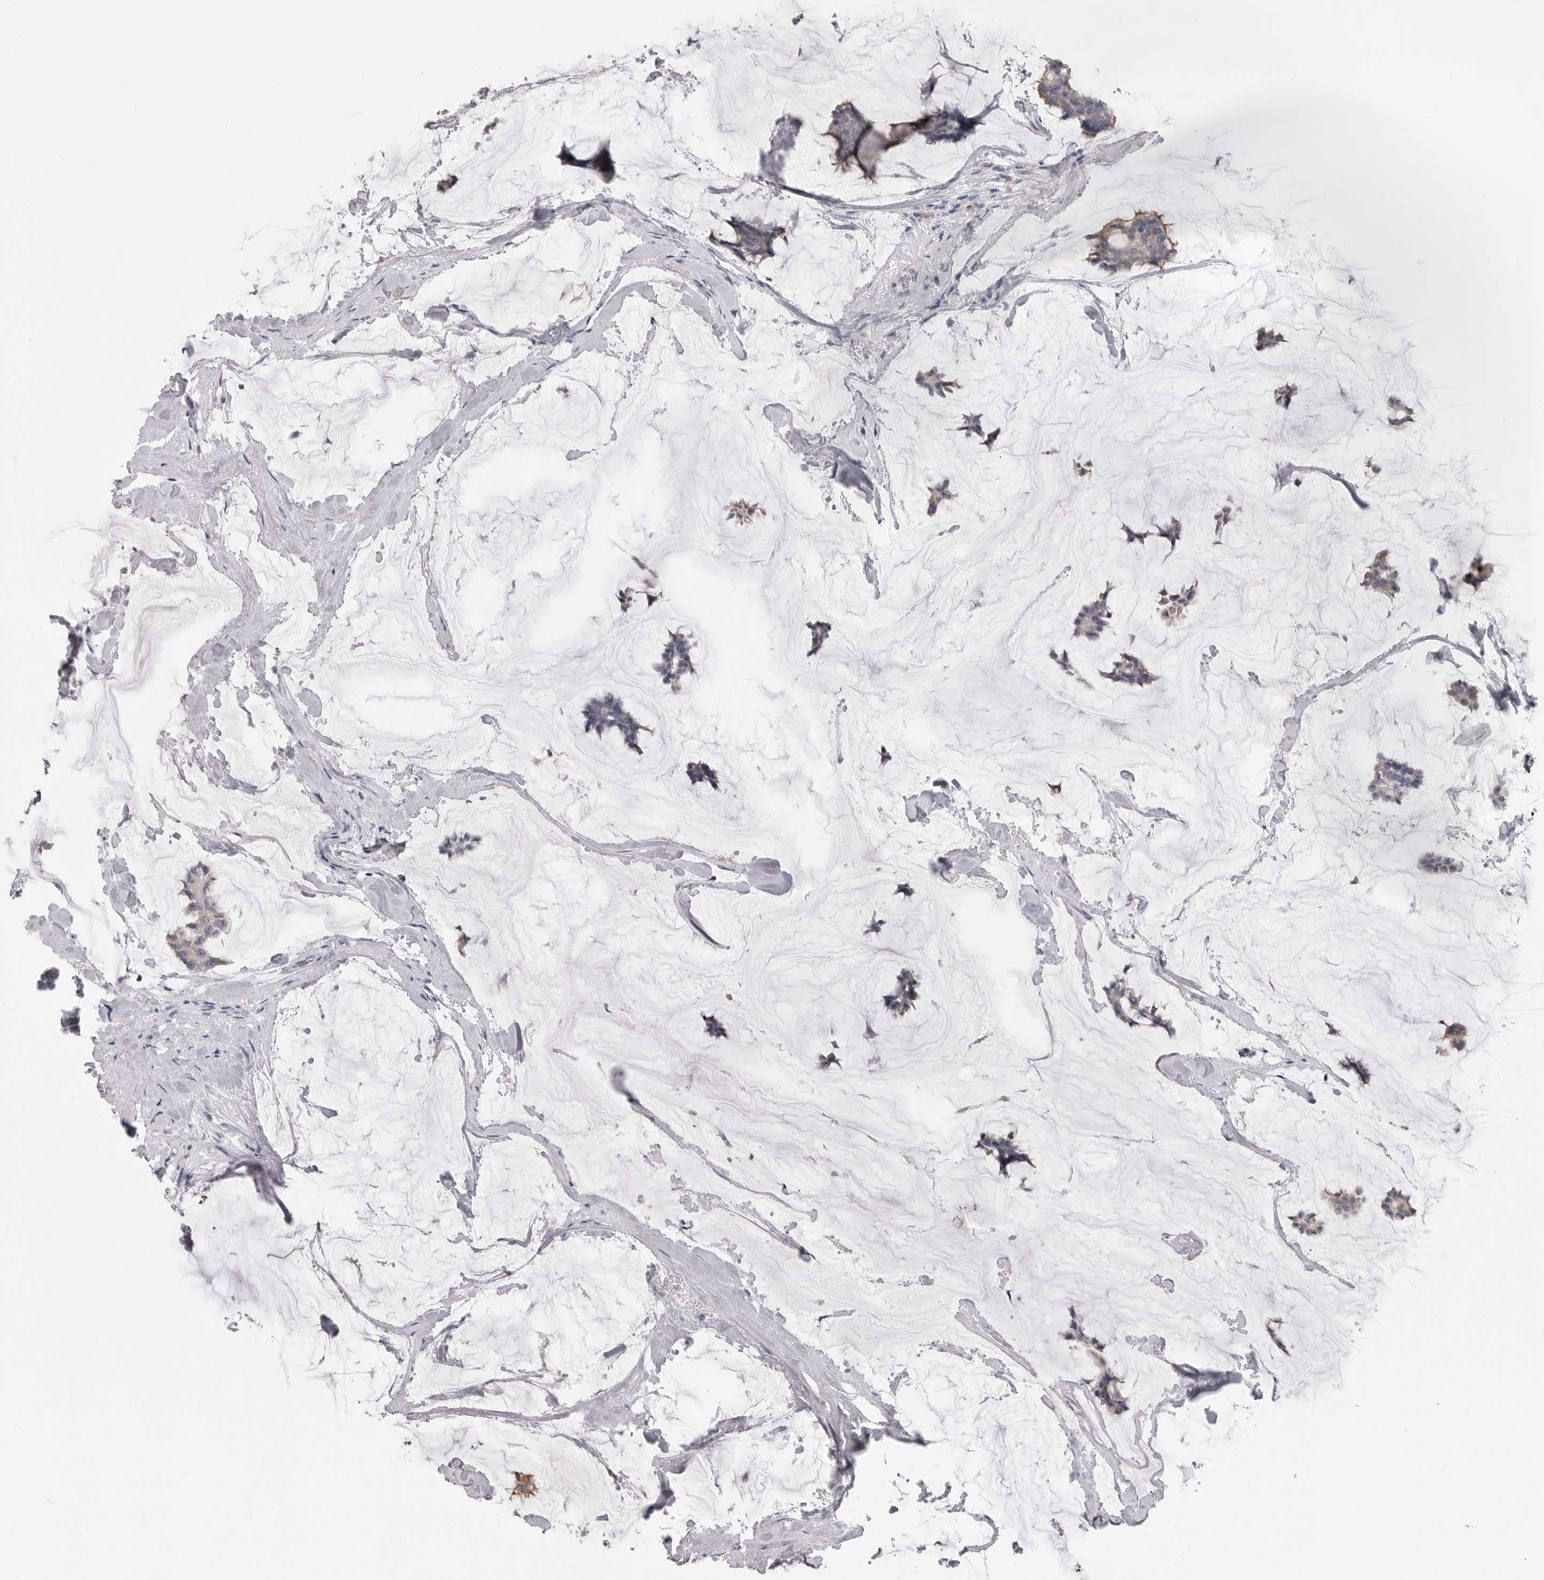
{"staining": {"intensity": "moderate", "quantity": "<25%", "location": "cytoplasmic/membranous"}, "tissue": "breast cancer", "cell_type": "Tumor cells", "image_type": "cancer", "snomed": [{"axis": "morphology", "description": "Duct carcinoma"}, {"axis": "topography", "description": "Breast"}], "caption": "Immunohistochemistry histopathology image of breast cancer stained for a protein (brown), which demonstrates low levels of moderate cytoplasmic/membranous expression in about <25% of tumor cells.", "gene": "PLEKHF1", "patient": {"sex": "female", "age": 93}}